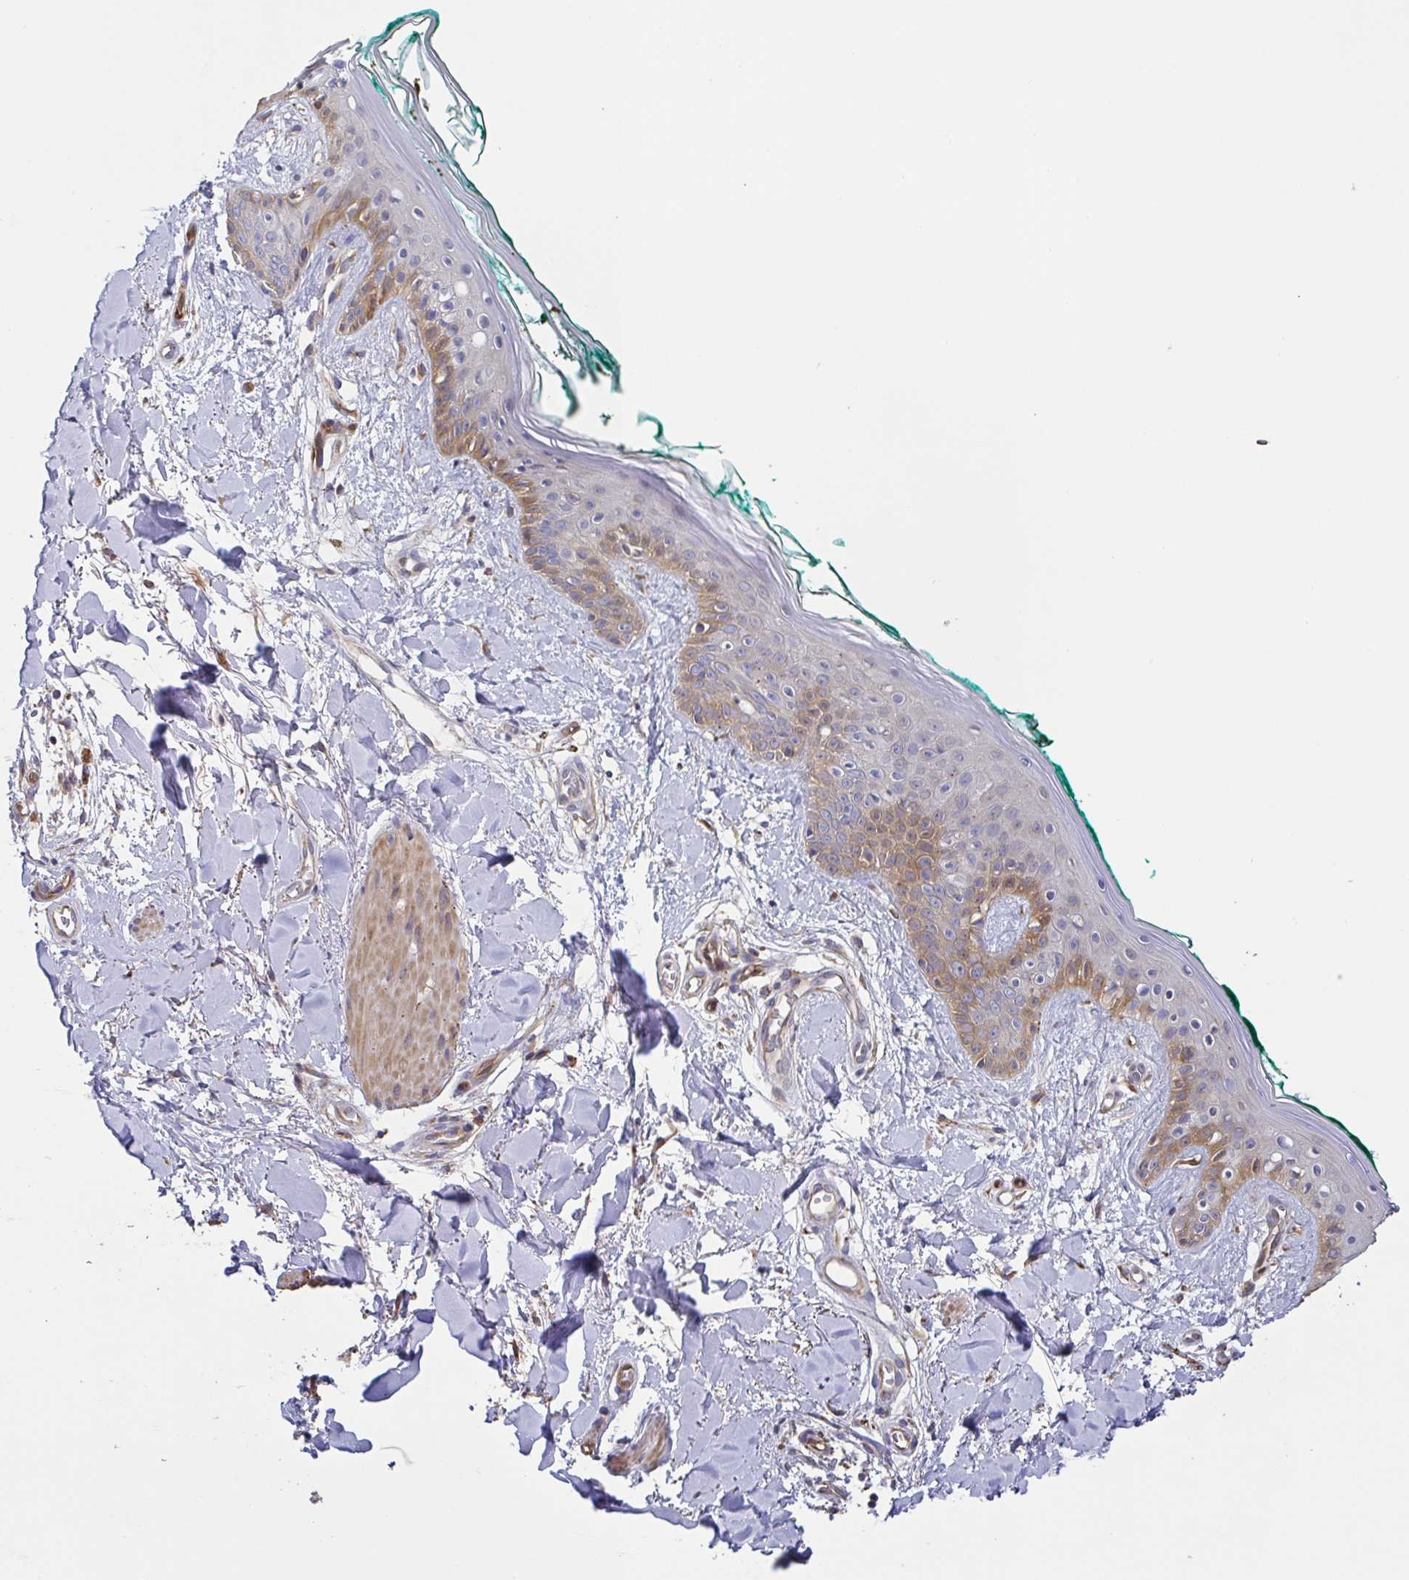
{"staining": {"intensity": "weak", "quantity": "<25%", "location": "cytoplasmic/membranous"}, "tissue": "skin", "cell_type": "Fibroblasts", "image_type": "normal", "snomed": [{"axis": "morphology", "description": "Normal tissue, NOS"}, {"axis": "topography", "description": "Skin"}], "caption": "Photomicrograph shows no significant protein positivity in fibroblasts of unremarkable skin. (IHC, brightfield microscopy, high magnification).", "gene": "EIF3D", "patient": {"sex": "female", "age": 34}}